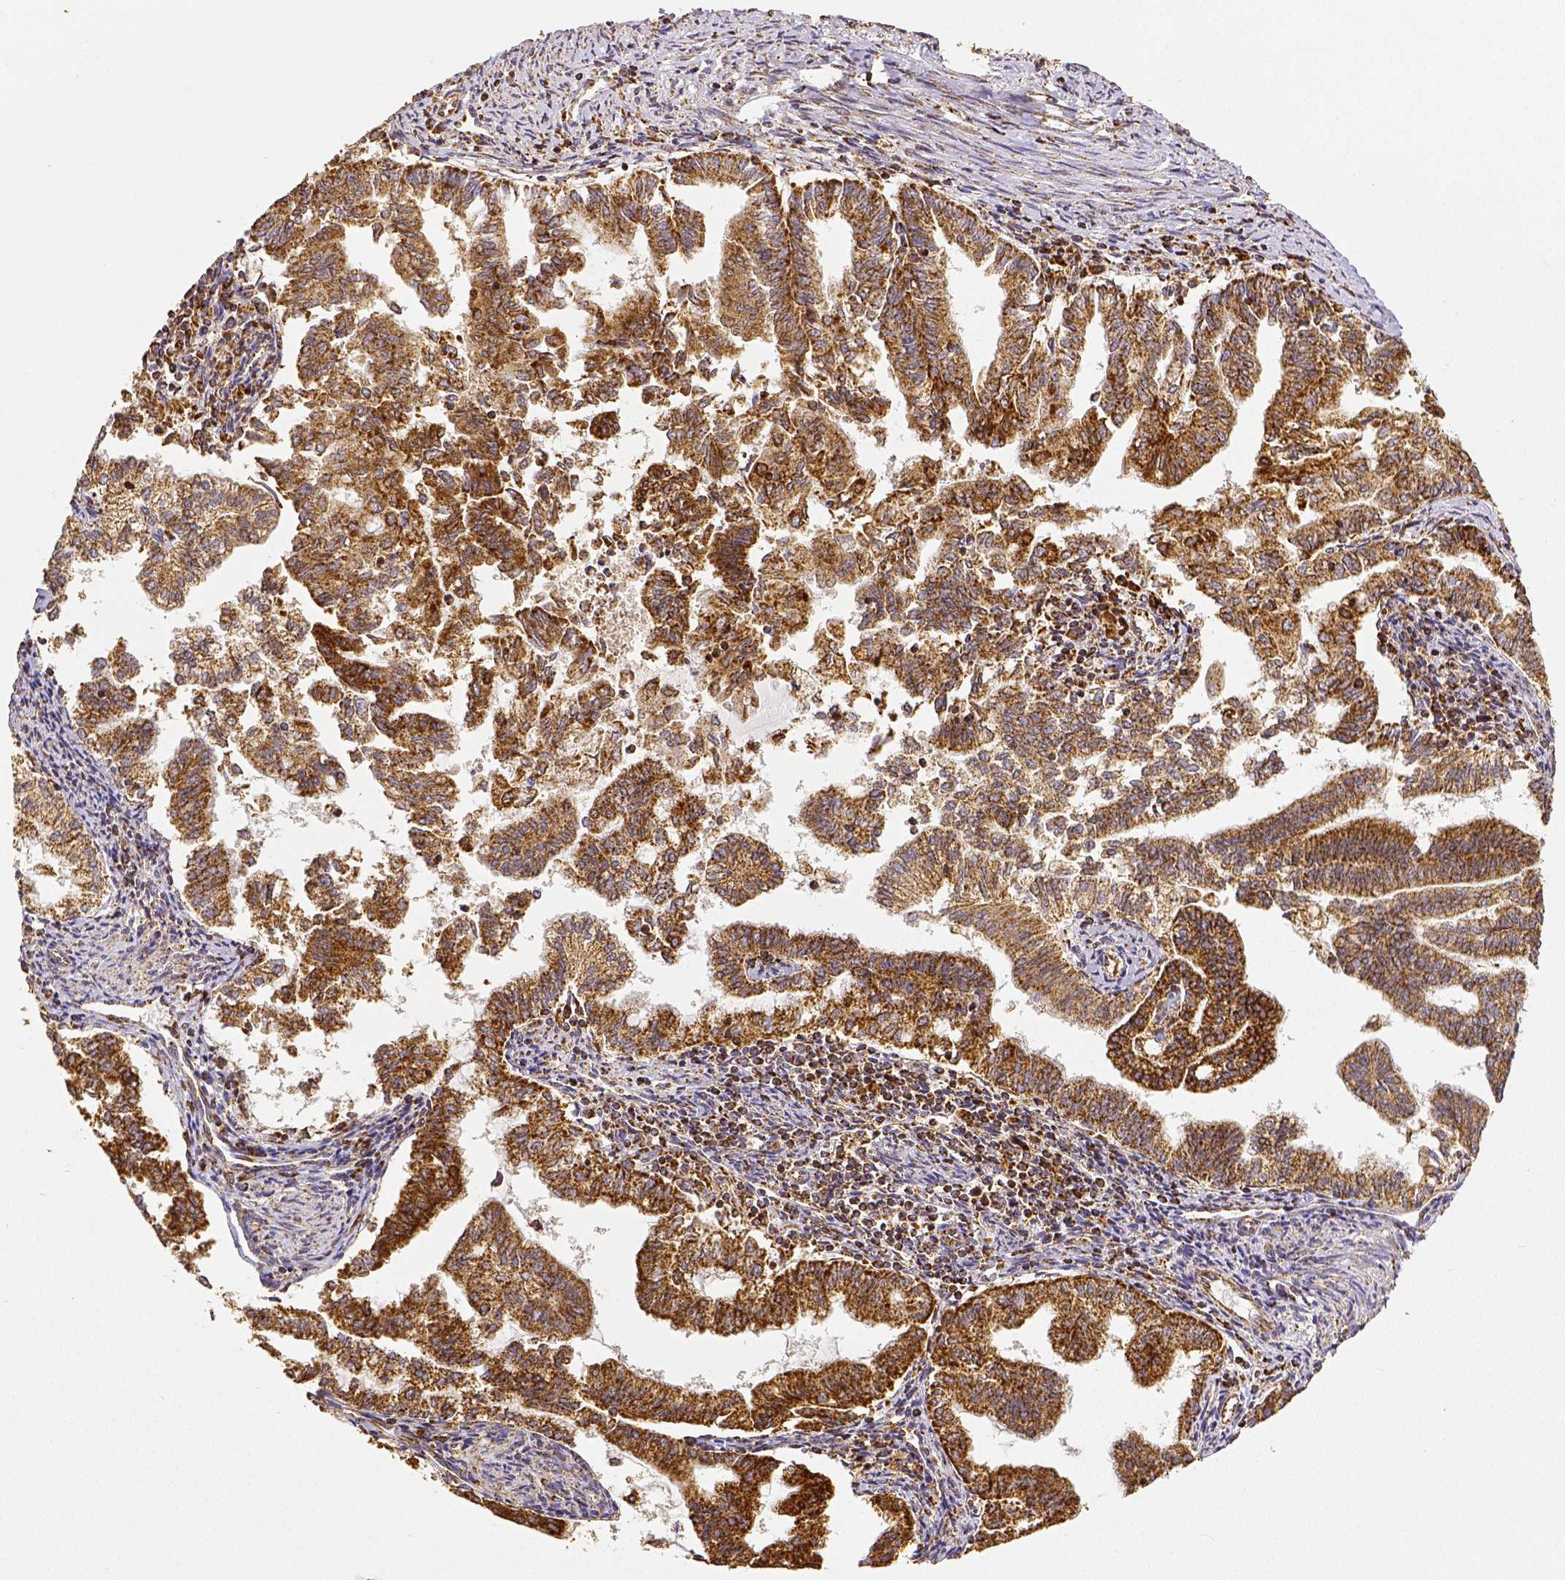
{"staining": {"intensity": "moderate", "quantity": ">75%", "location": "cytoplasmic/membranous"}, "tissue": "endometrial cancer", "cell_type": "Tumor cells", "image_type": "cancer", "snomed": [{"axis": "morphology", "description": "Adenocarcinoma, NOS"}, {"axis": "topography", "description": "Endometrium"}], "caption": "Immunohistochemistry (IHC) histopathology image of adenocarcinoma (endometrial) stained for a protein (brown), which displays medium levels of moderate cytoplasmic/membranous expression in approximately >75% of tumor cells.", "gene": "SDHB", "patient": {"sex": "female", "age": 79}}